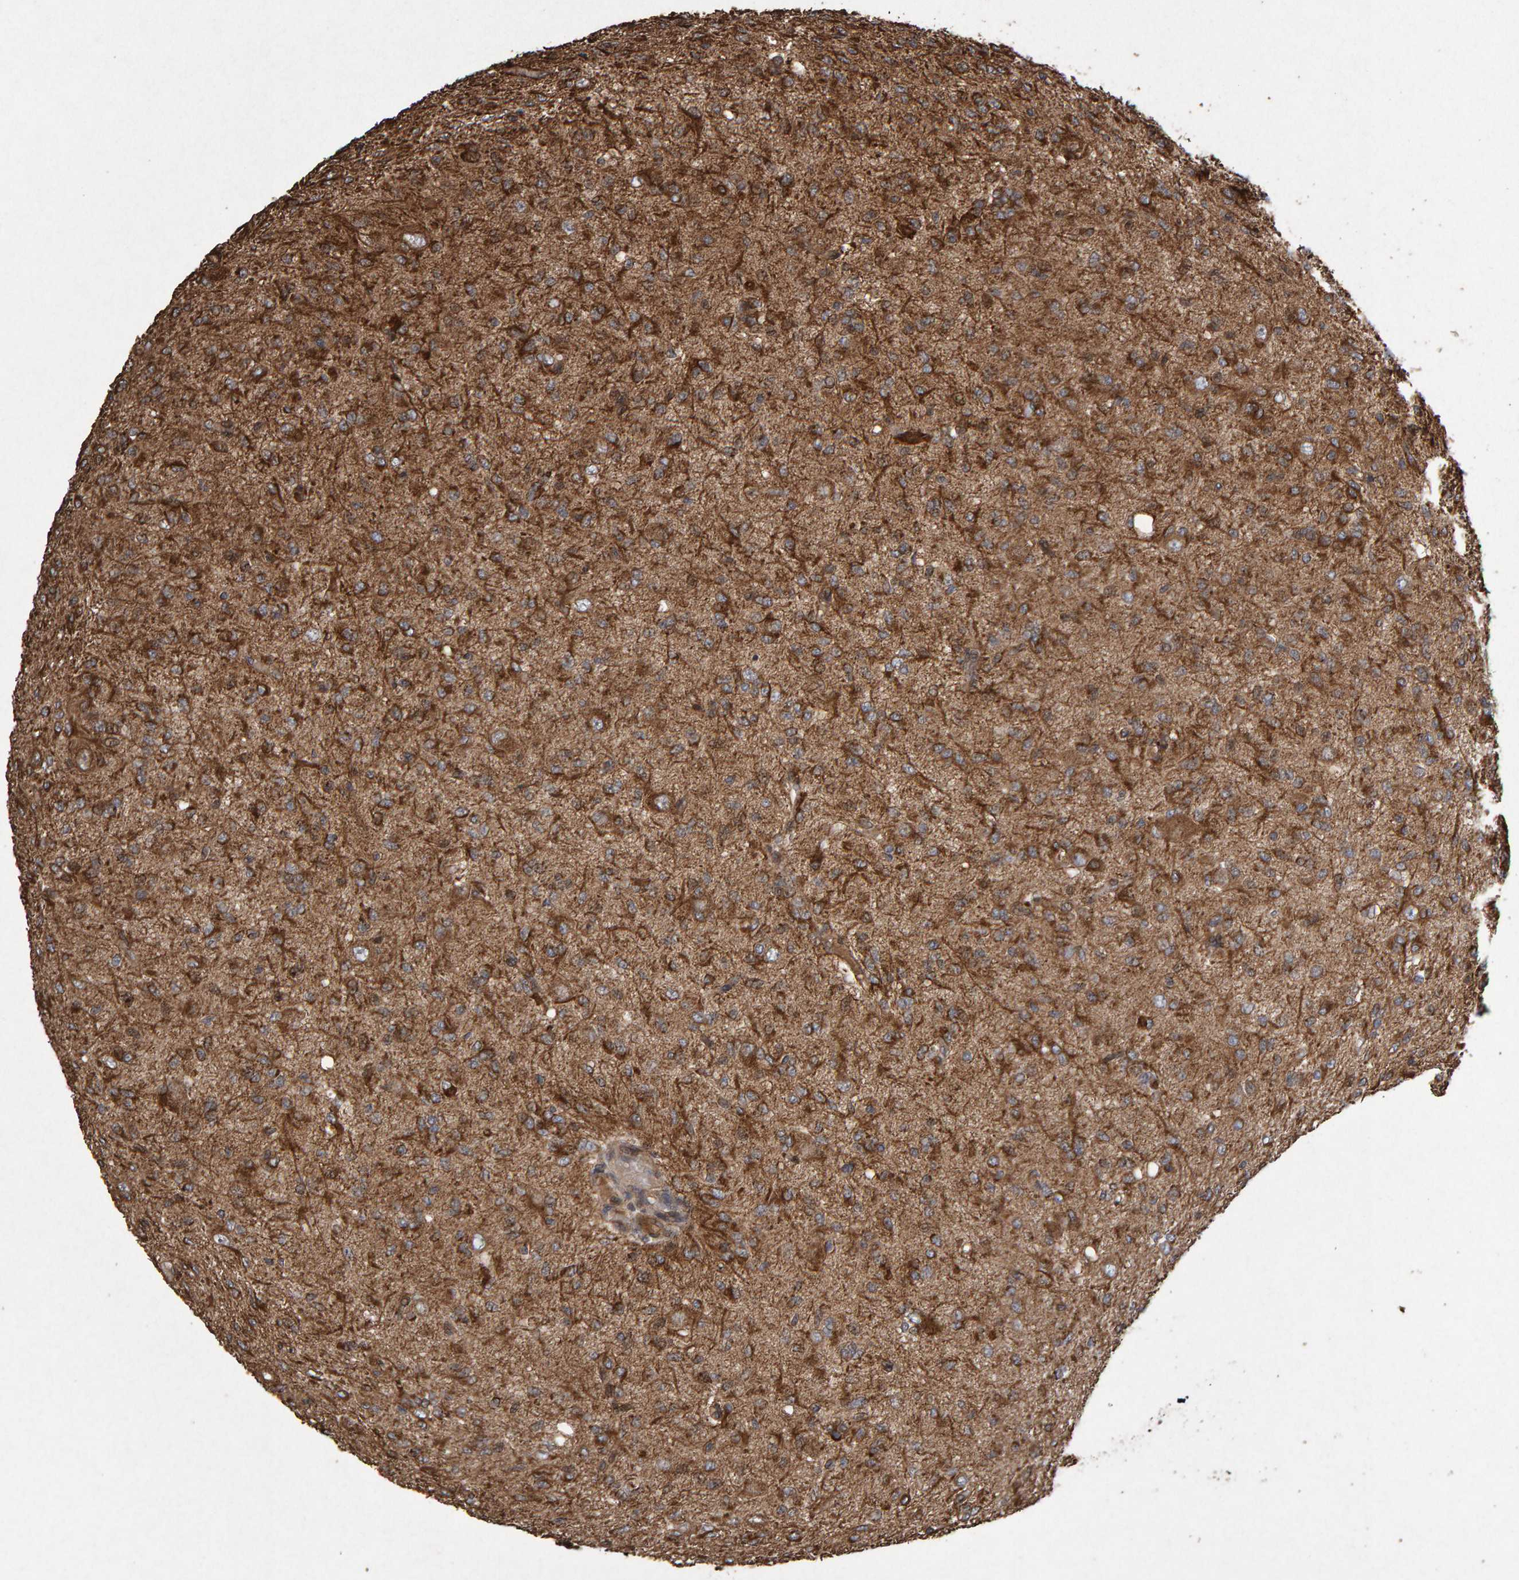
{"staining": {"intensity": "moderate", "quantity": ">75%", "location": "cytoplasmic/membranous"}, "tissue": "glioma", "cell_type": "Tumor cells", "image_type": "cancer", "snomed": [{"axis": "morphology", "description": "Glioma, malignant, High grade"}, {"axis": "topography", "description": "Brain"}], "caption": "Tumor cells exhibit medium levels of moderate cytoplasmic/membranous staining in about >75% of cells in human malignant glioma (high-grade).", "gene": "OSBP2", "patient": {"sex": "female", "age": 59}}